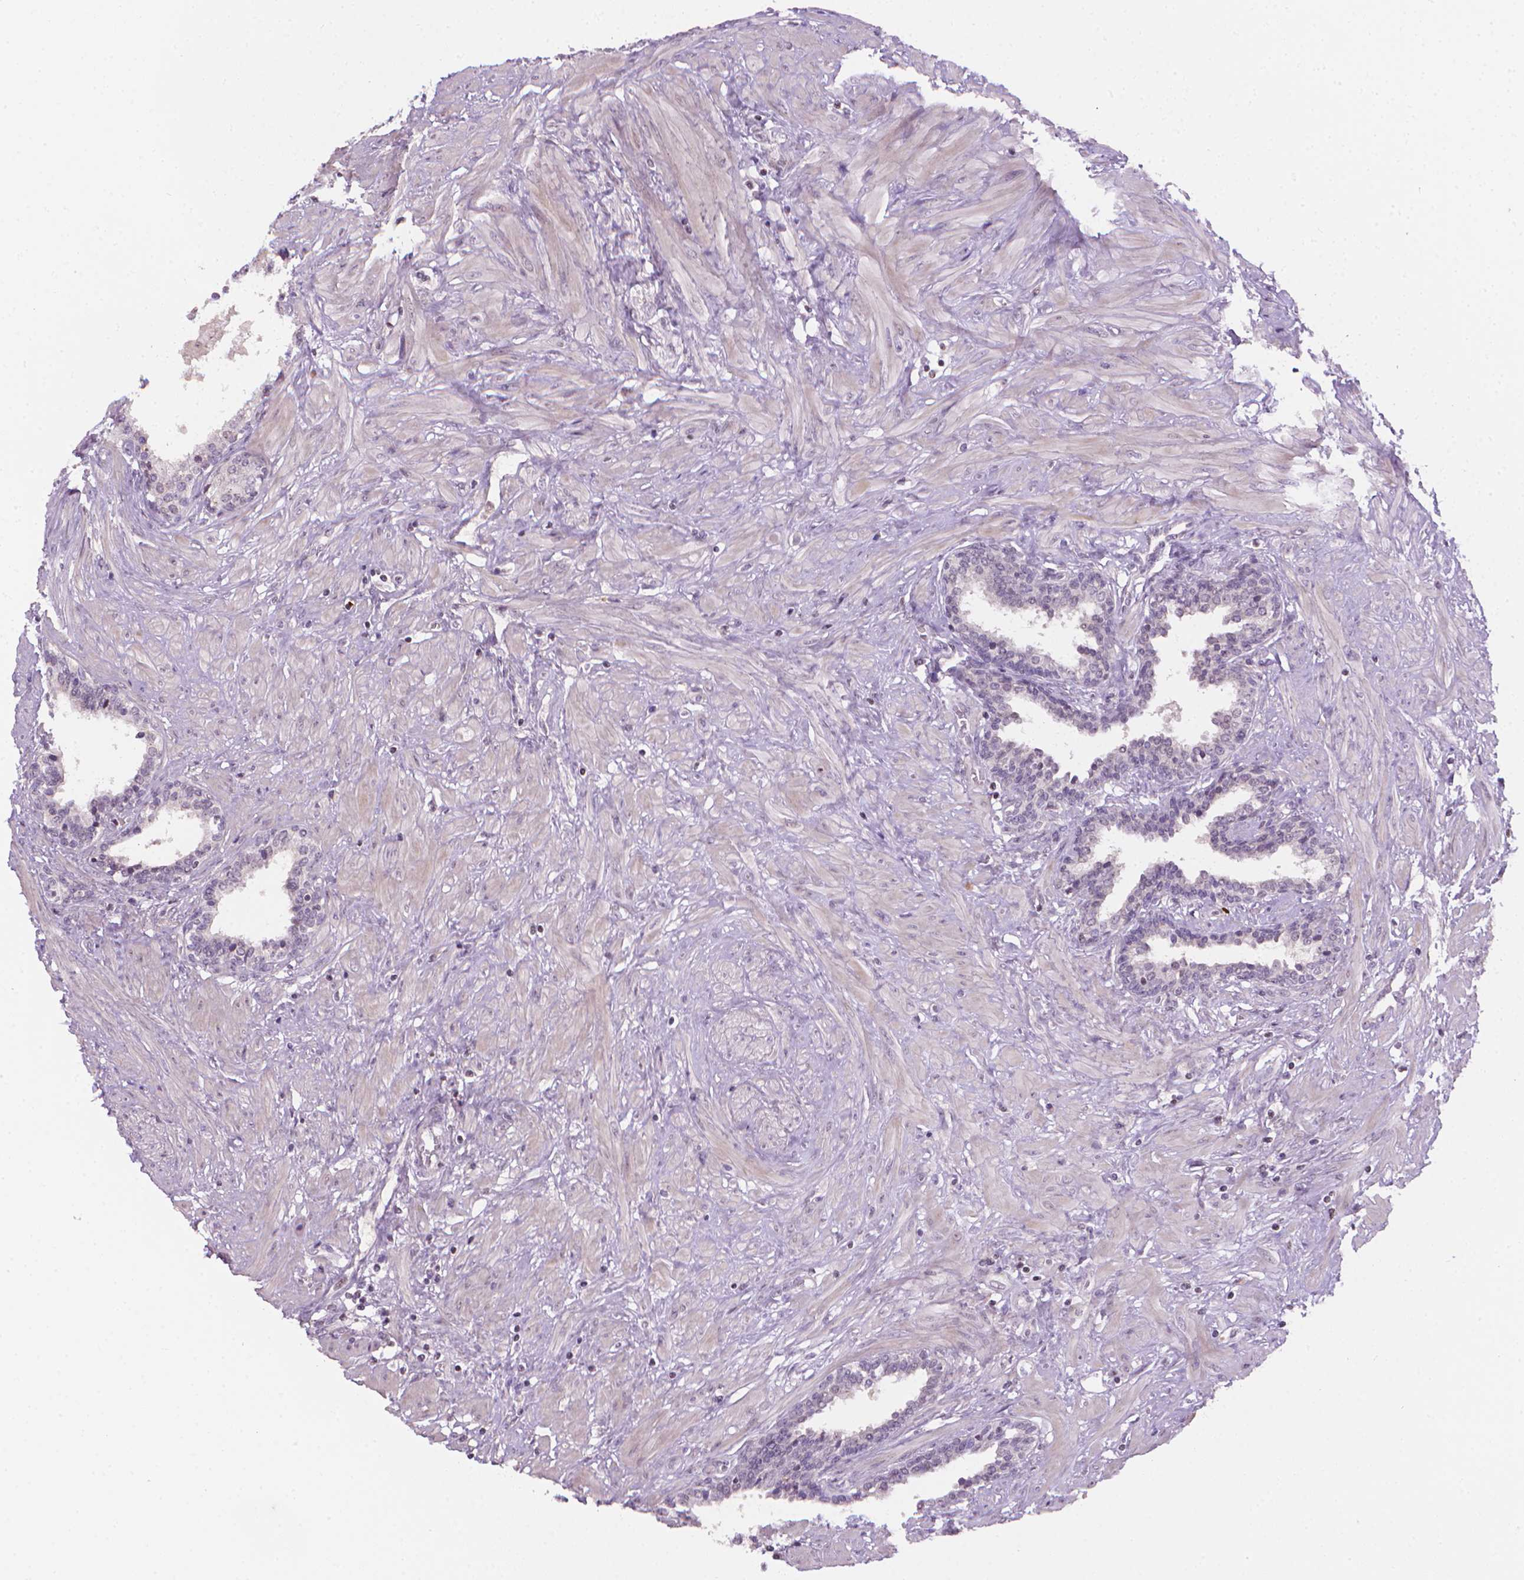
{"staining": {"intensity": "negative", "quantity": "none", "location": "none"}, "tissue": "prostate", "cell_type": "Glandular cells", "image_type": "normal", "snomed": [{"axis": "morphology", "description": "Normal tissue, NOS"}, {"axis": "topography", "description": "Prostate"}], "caption": "The photomicrograph reveals no significant positivity in glandular cells of prostate.", "gene": "NCAN", "patient": {"sex": "male", "age": 55}}